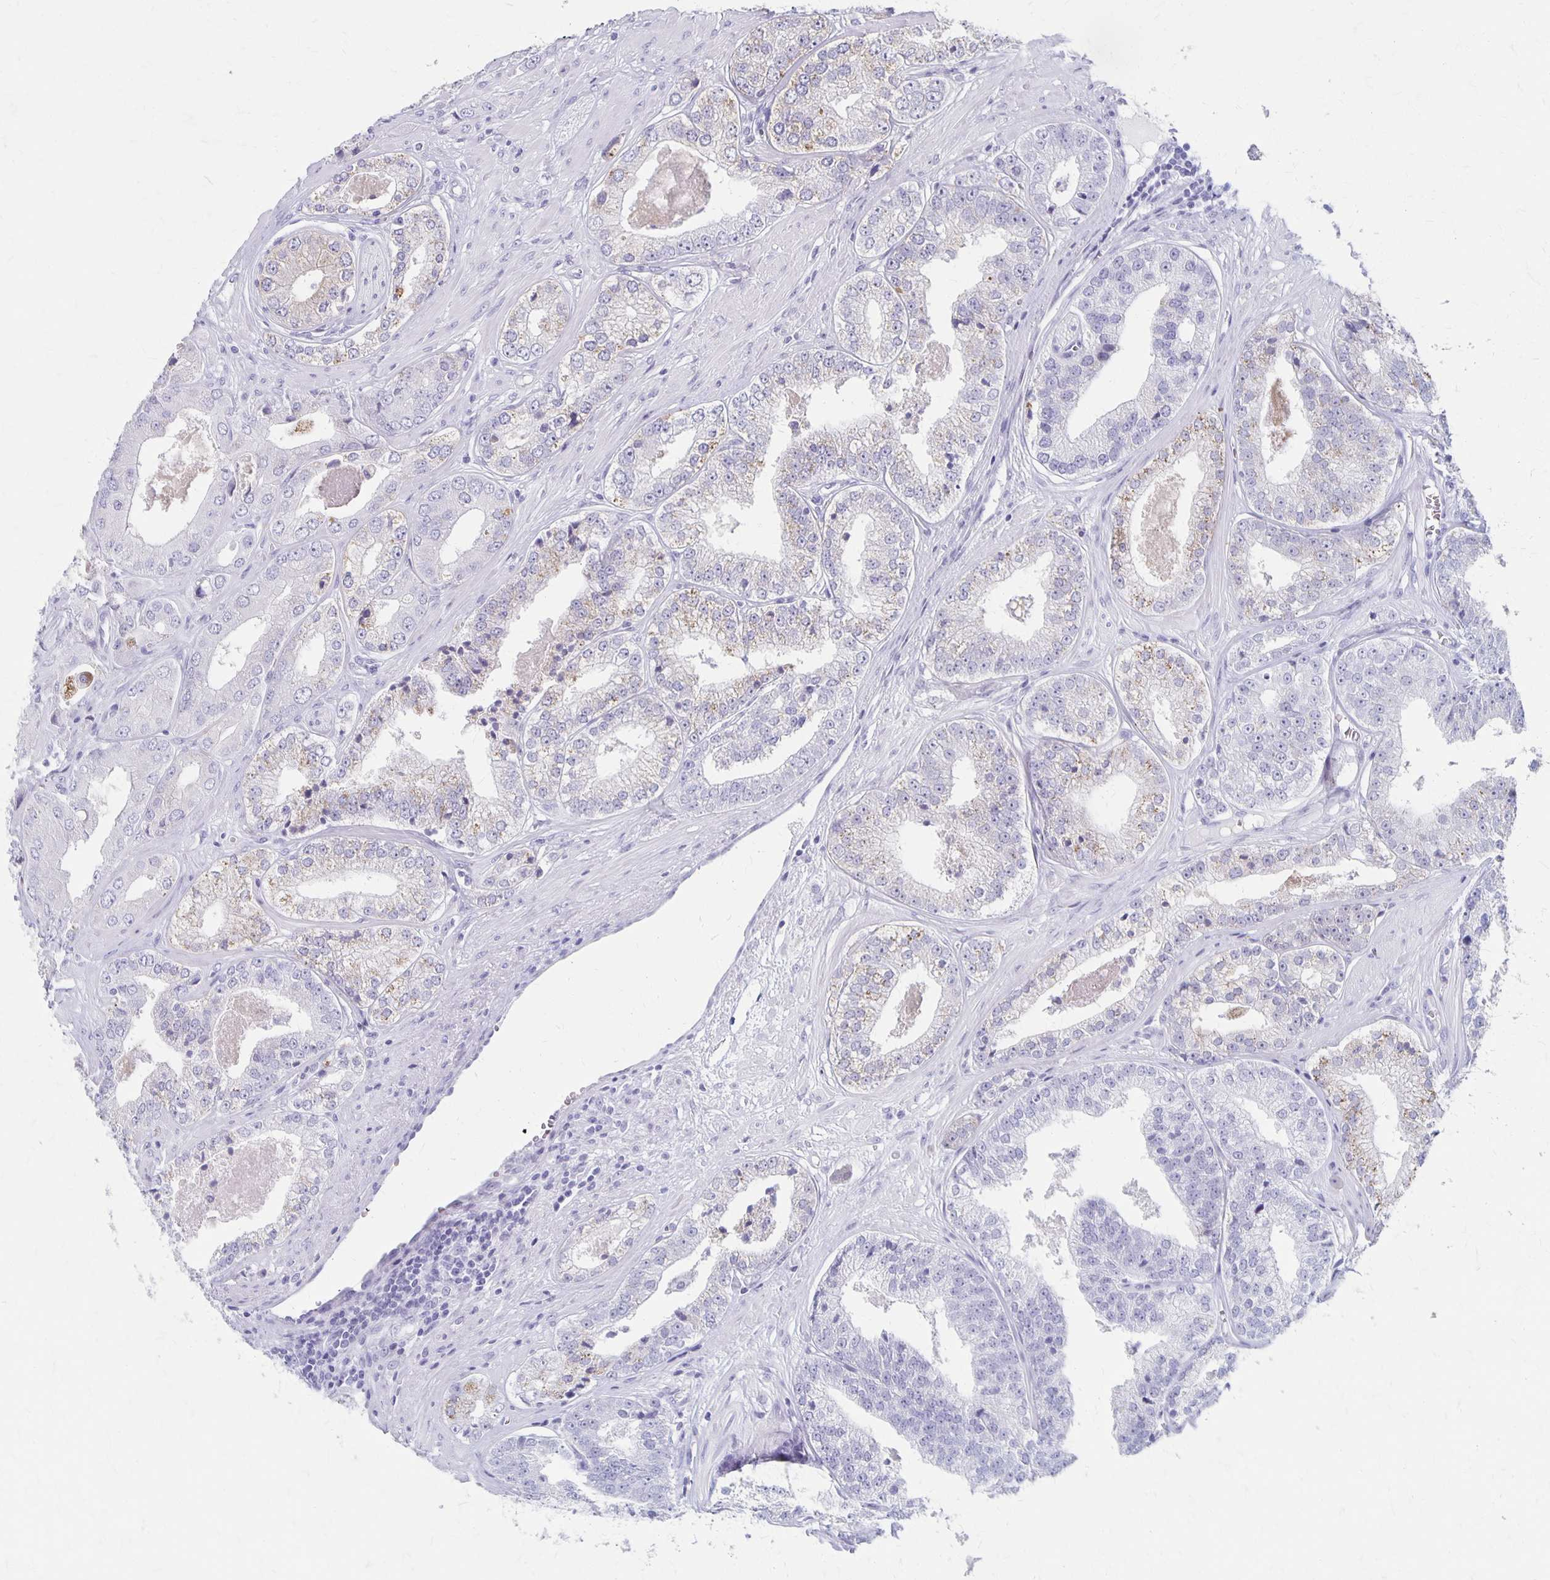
{"staining": {"intensity": "weak", "quantity": "<25%", "location": "cytoplasmic/membranous"}, "tissue": "prostate cancer", "cell_type": "Tumor cells", "image_type": "cancer", "snomed": [{"axis": "morphology", "description": "Adenocarcinoma, Low grade"}, {"axis": "topography", "description": "Prostate"}], "caption": "Prostate cancer (low-grade adenocarcinoma) was stained to show a protein in brown. There is no significant staining in tumor cells.", "gene": "MAGEC2", "patient": {"sex": "male", "age": 60}}